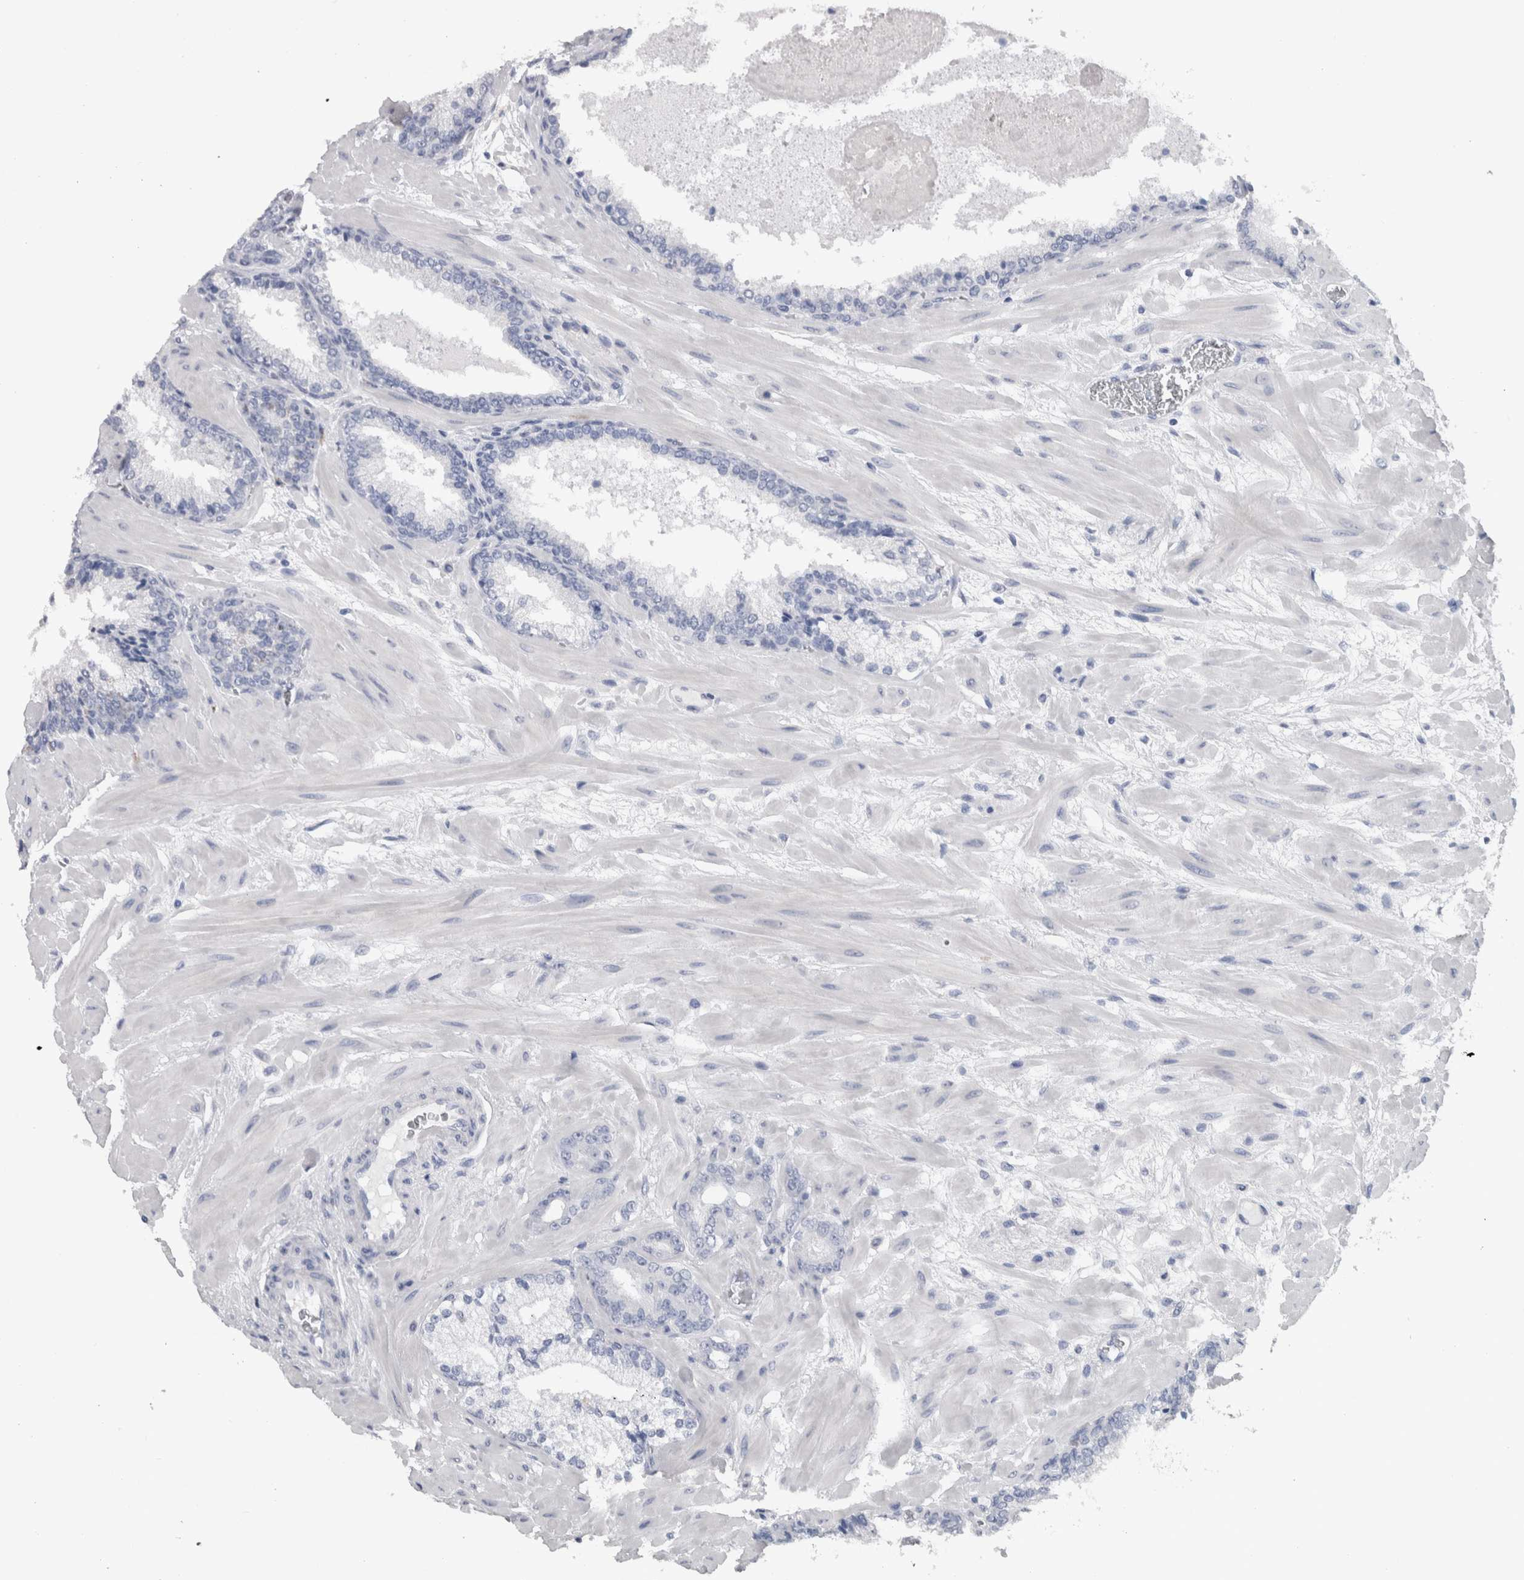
{"staining": {"intensity": "negative", "quantity": "none", "location": "none"}, "tissue": "prostate cancer", "cell_type": "Tumor cells", "image_type": "cancer", "snomed": [{"axis": "morphology", "description": "Adenocarcinoma, Low grade"}, {"axis": "topography", "description": "Prostate"}], "caption": "Photomicrograph shows no protein positivity in tumor cells of low-grade adenocarcinoma (prostate) tissue.", "gene": "PTH", "patient": {"sex": "male", "age": 63}}